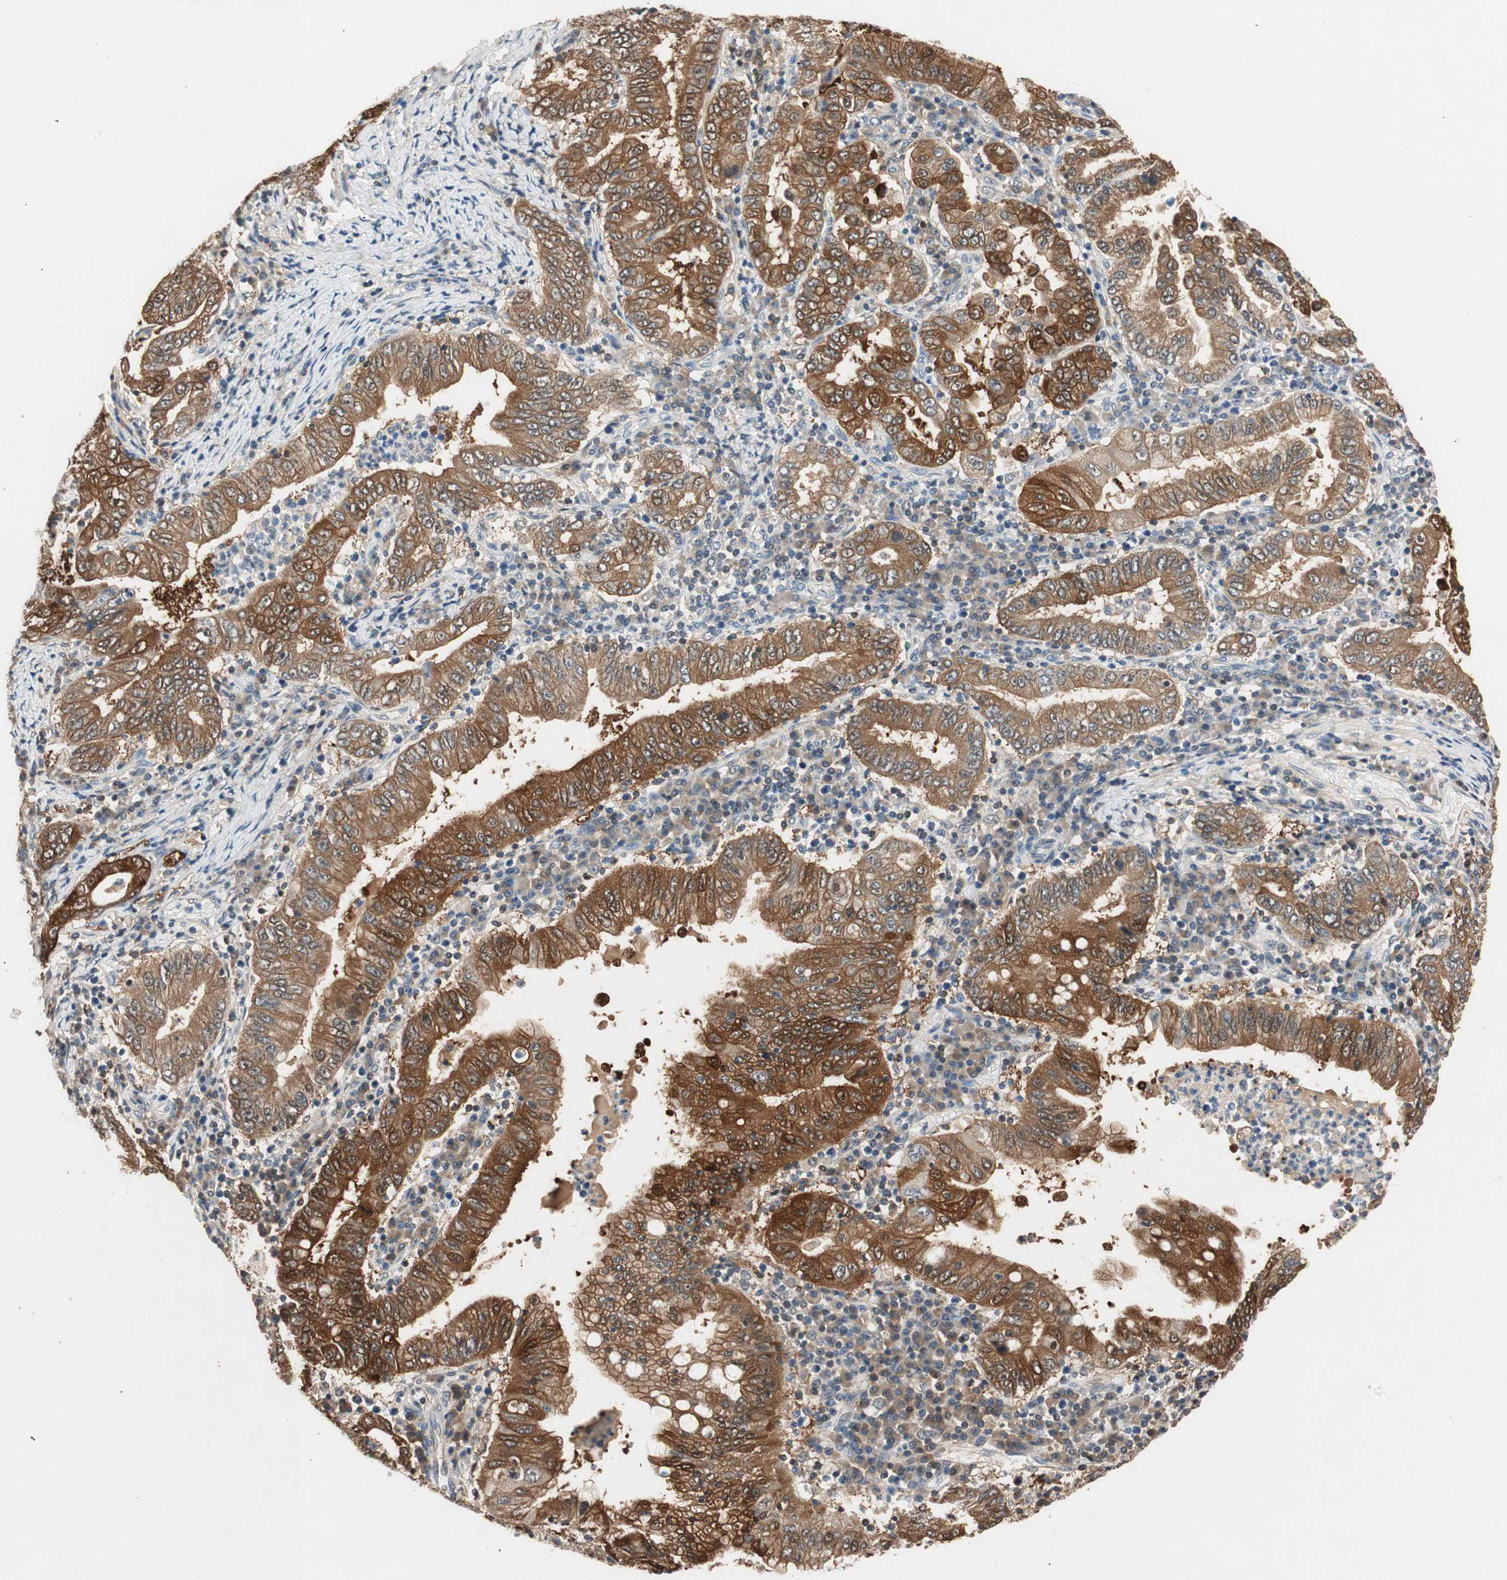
{"staining": {"intensity": "strong", "quantity": "<25%", "location": "cytoplasmic/membranous,nuclear"}, "tissue": "stomach cancer", "cell_type": "Tumor cells", "image_type": "cancer", "snomed": [{"axis": "morphology", "description": "Normal tissue, NOS"}, {"axis": "morphology", "description": "Adenocarcinoma, NOS"}, {"axis": "topography", "description": "Esophagus"}, {"axis": "topography", "description": "Stomach, upper"}, {"axis": "topography", "description": "Peripheral nerve tissue"}], "caption": "This is a micrograph of immunohistochemistry (IHC) staining of stomach adenocarcinoma, which shows strong expression in the cytoplasmic/membranous and nuclear of tumor cells.", "gene": "SERPINB5", "patient": {"sex": "male", "age": 62}}